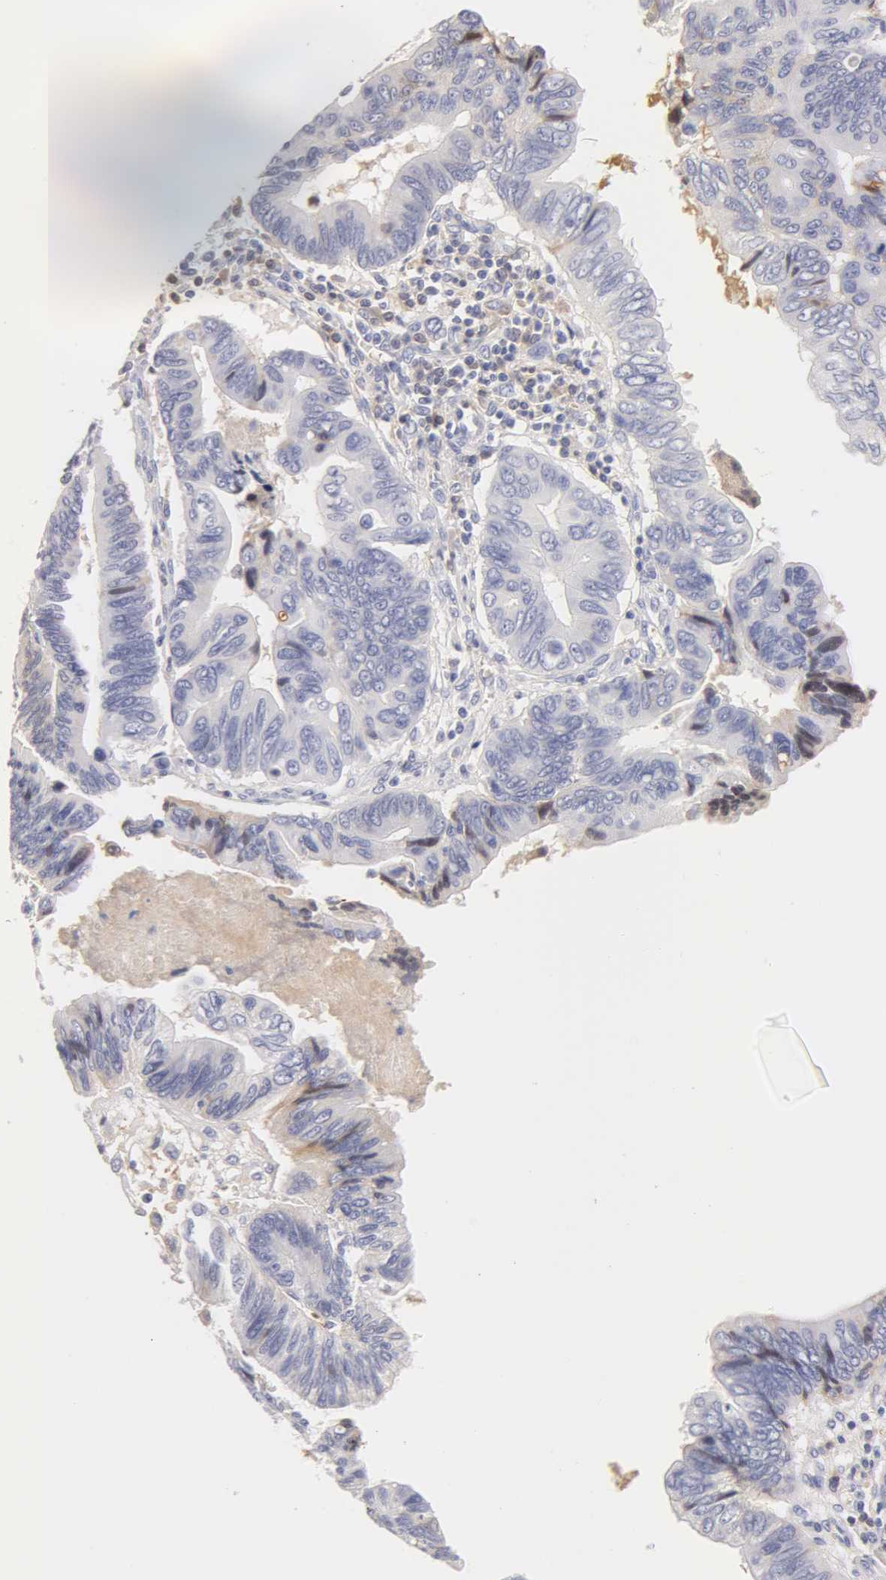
{"staining": {"intensity": "negative", "quantity": "none", "location": "none"}, "tissue": "pancreatic cancer", "cell_type": "Tumor cells", "image_type": "cancer", "snomed": [{"axis": "morphology", "description": "Adenocarcinoma, NOS"}, {"axis": "topography", "description": "Pancreas"}], "caption": "Histopathology image shows no significant protein staining in tumor cells of adenocarcinoma (pancreatic).", "gene": "AHSG", "patient": {"sex": "female", "age": 70}}